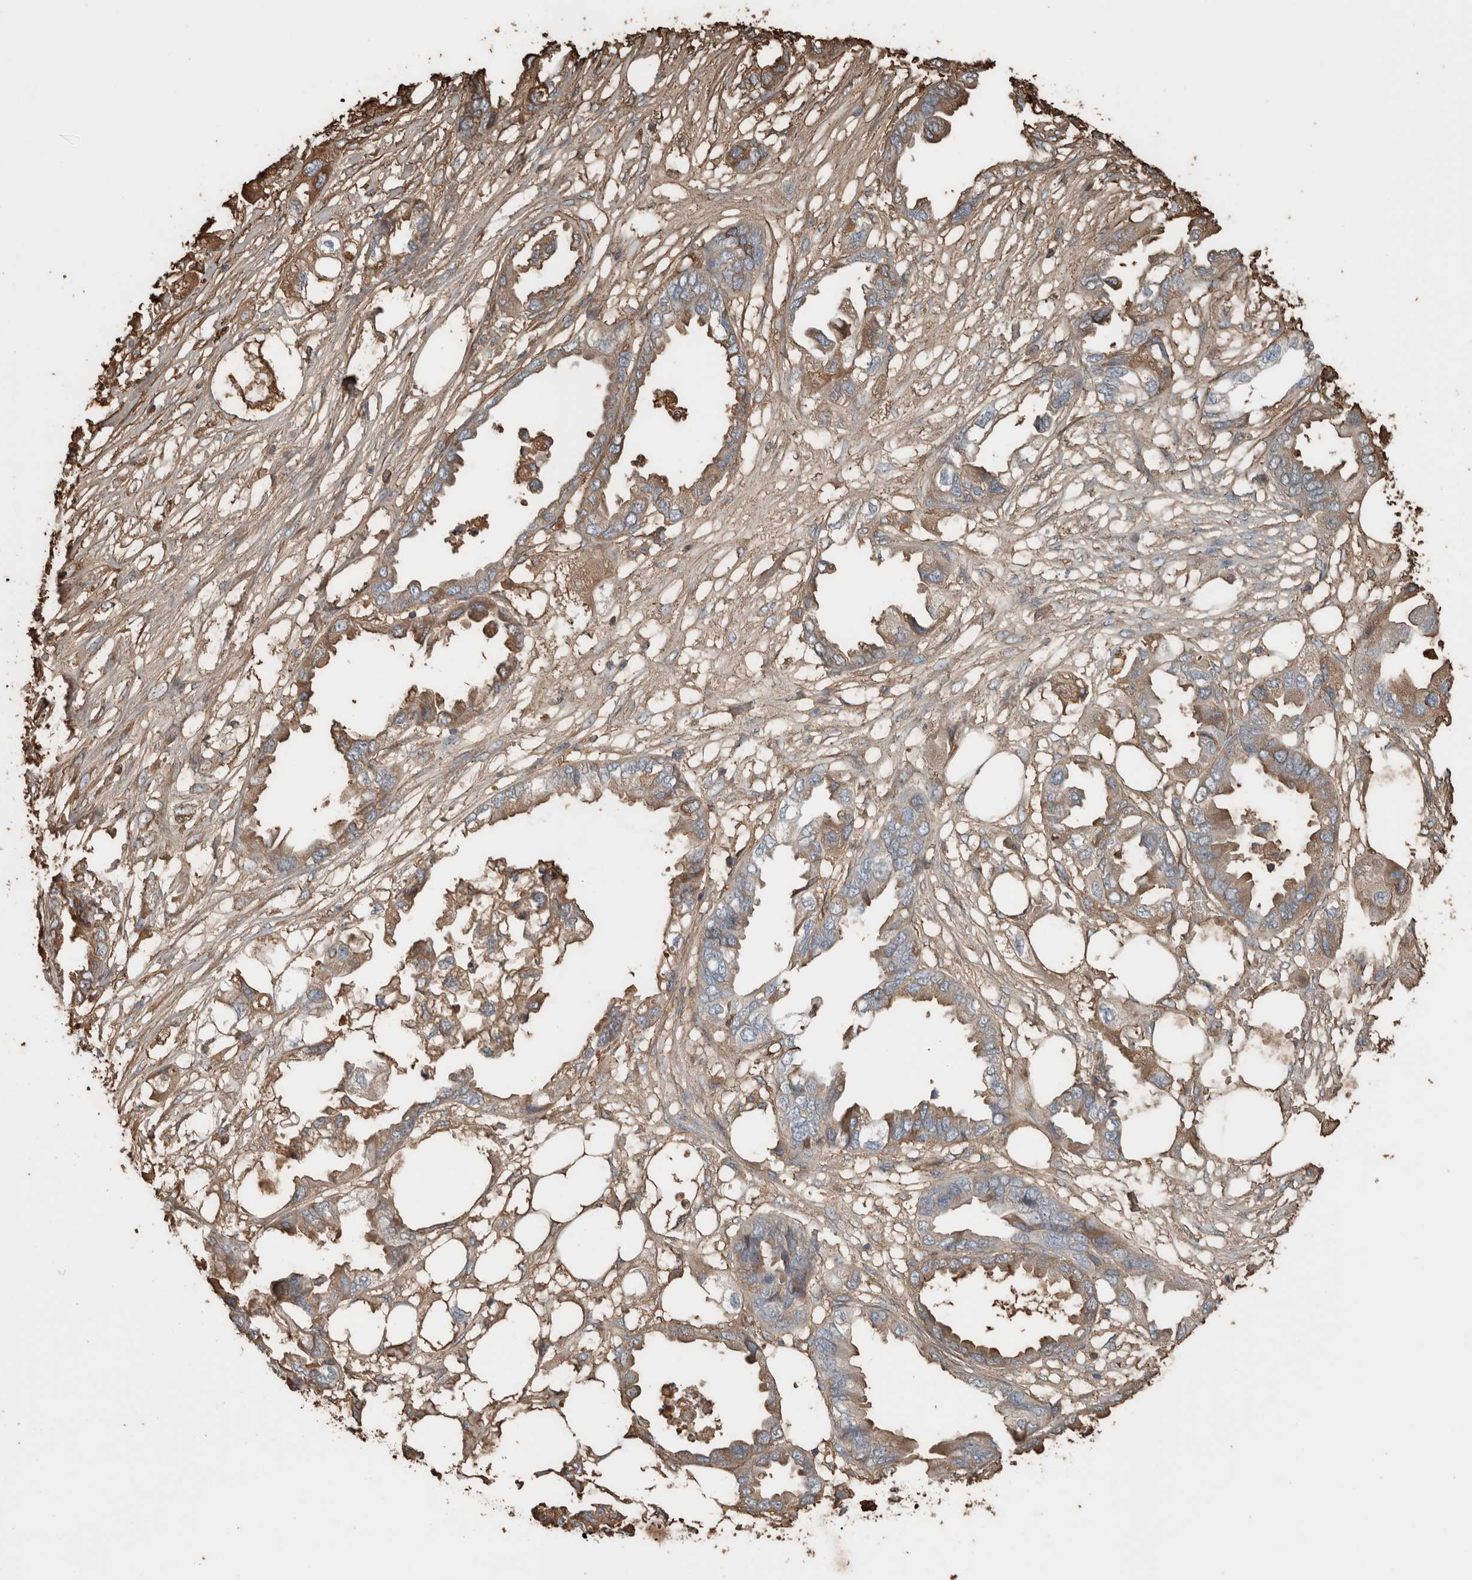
{"staining": {"intensity": "weak", "quantity": "25%-75%", "location": "cytoplasmic/membranous"}, "tissue": "endometrial cancer", "cell_type": "Tumor cells", "image_type": "cancer", "snomed": [{"axis": "morphology", "description": "Adenocarcinoma, NOS"}, {"axis": "morphology", "description": "Adenocarcinoma, metastatic, NOS"}, {"axis": "topography", "description": "Adipose tissue"}, {"axis": "topography", "description": "Endometrium"}], "caption": "A brown stain labels weak cytoplasmic/membranous positivity of a protein in endometrial cancer (adenocarcinoma) tumor cells.", "gene": "USP34", "patient": {"sex": "female", "age": 67}}